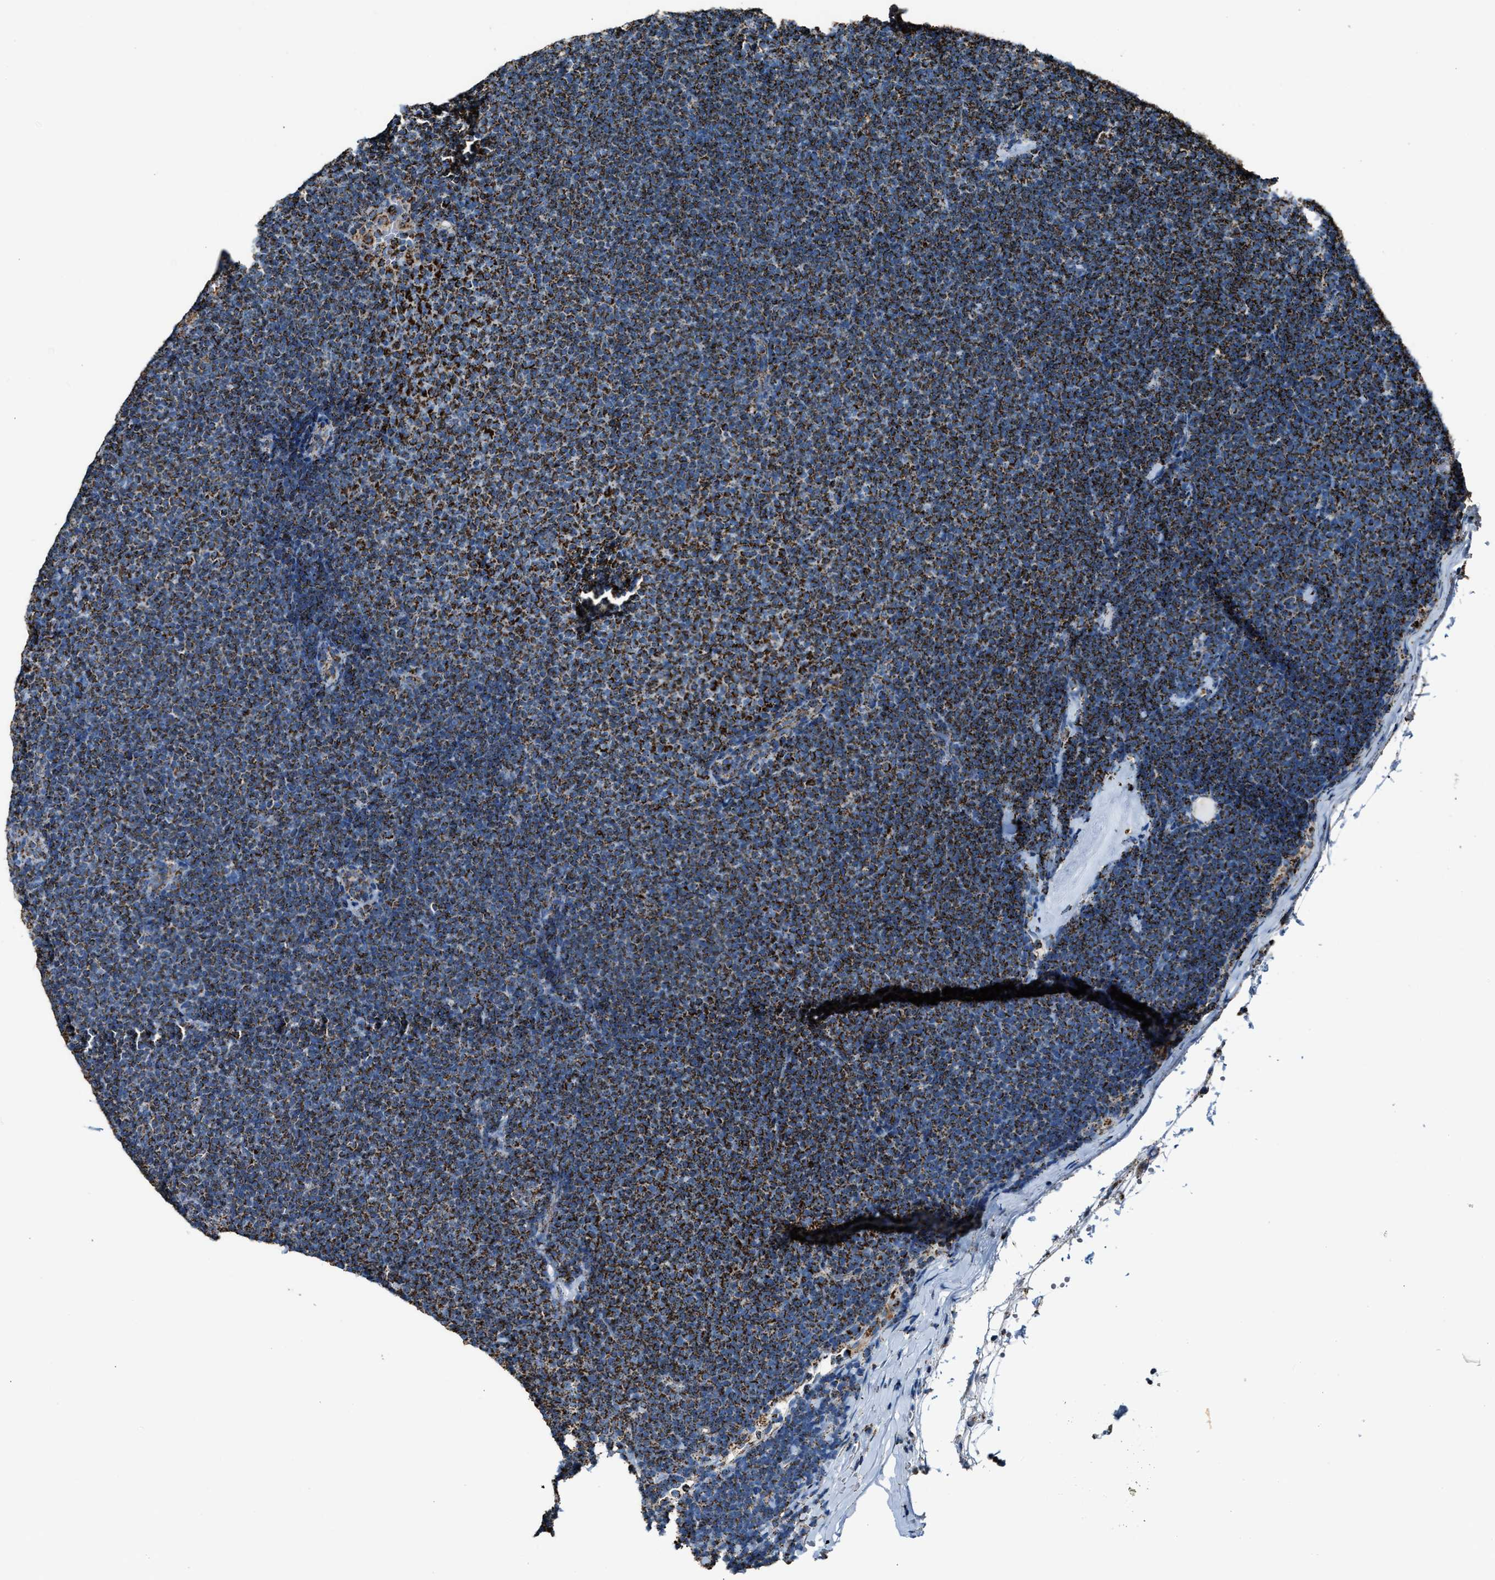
{"staining": {"intensity": "strong", "quantity": ">75%", "location": "cytoplasmic/membranous"}, "tissue": "lymphoma", "cell_type": "Tumor cells", "image_type": "cancer", "snomed": [{"axis": "morphology", "description": "Malignant lymphoma, non-Hodgkin's type, Low grade"}, {"axis": "topography", "description": "Lymph node"}], "caption": "The histopathology image shows immunohistochemical staining of lymphoma. There is strong cytoplasmic/membranous staining is present in about >75% of tumor cells.", "gene": "MDH2", "patient": {"sex": "female", "age": 53}}